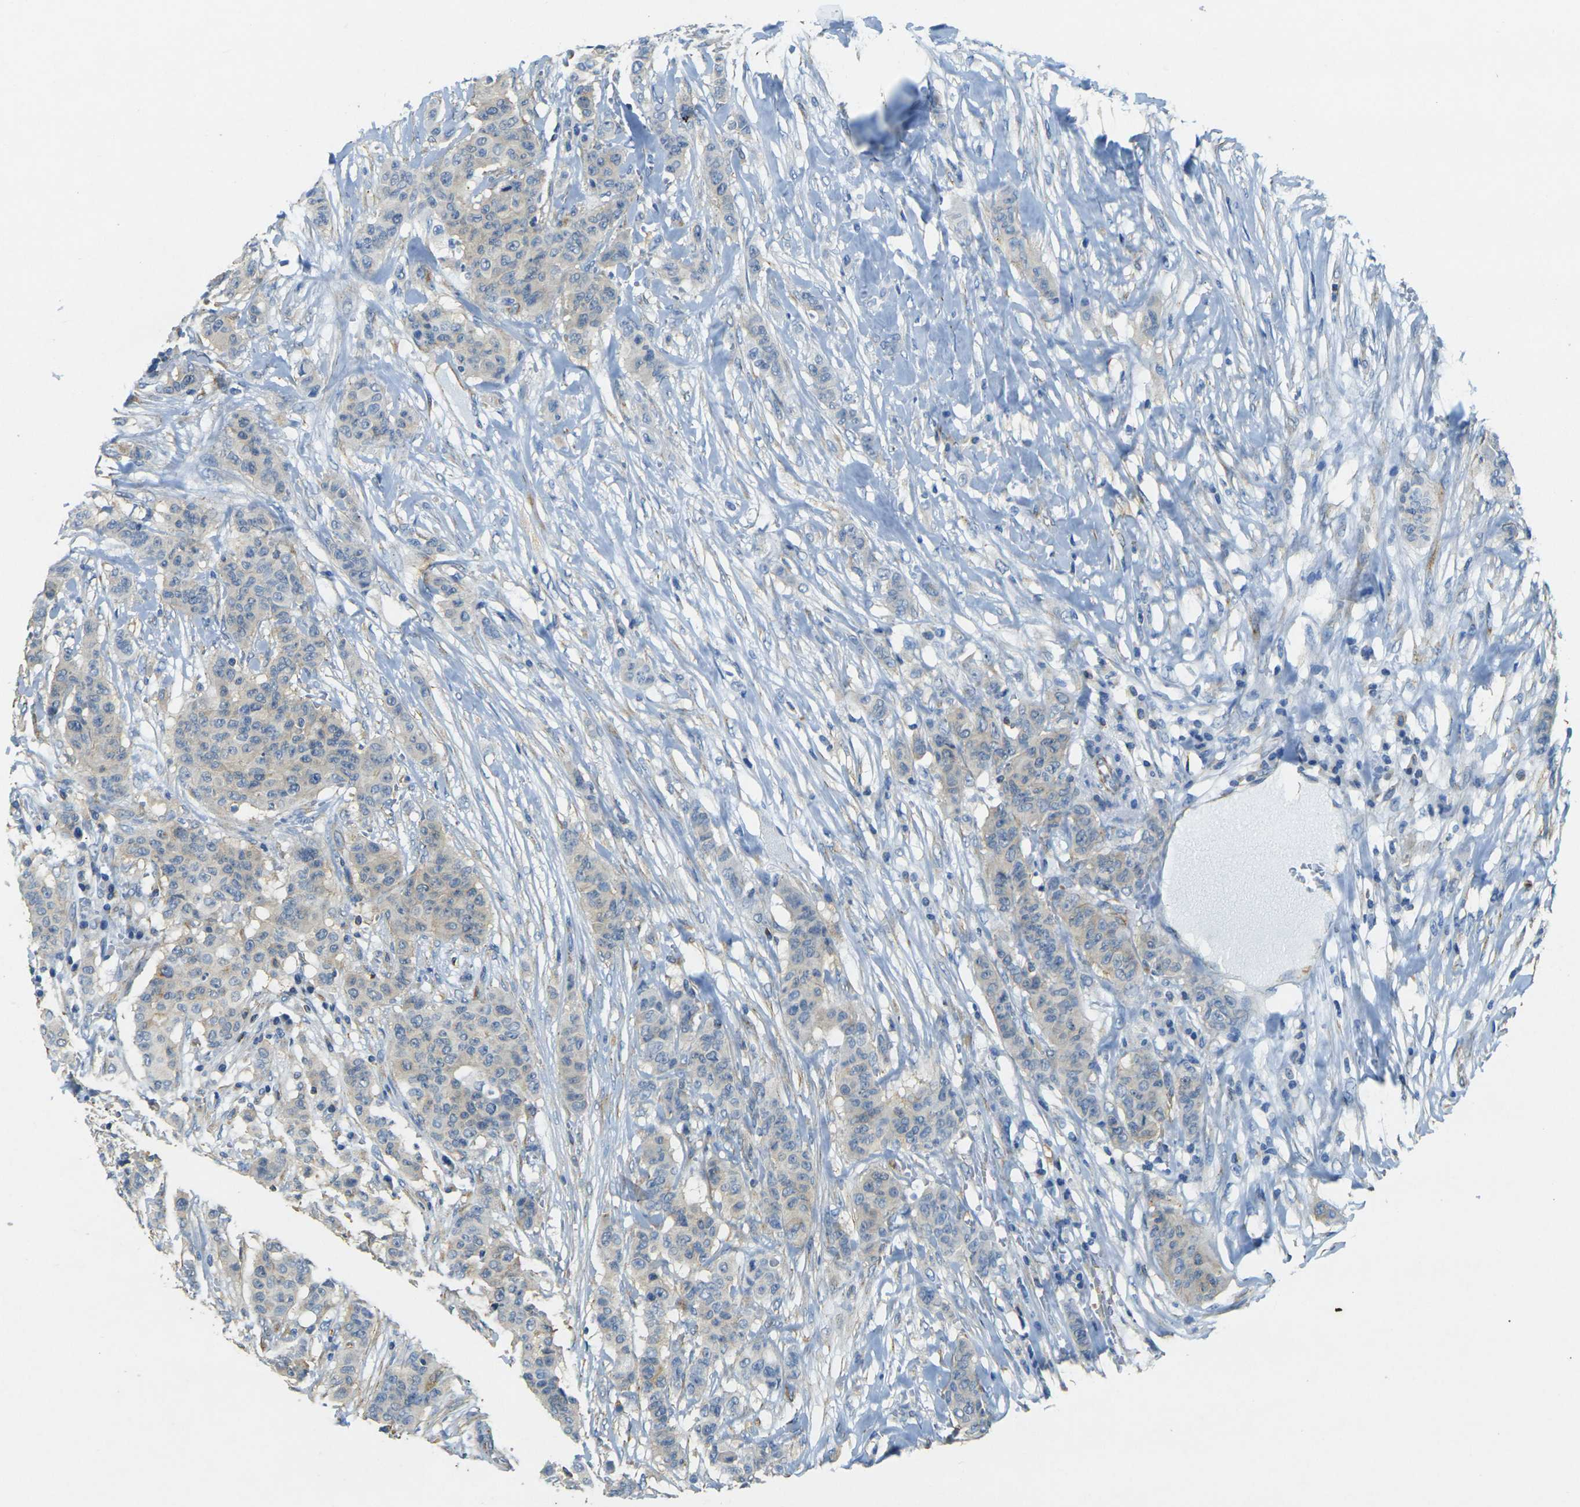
{"staining": {"intensity": "negative", "quantity": "none", "location": "none"}, "tissue": "breast cancer", "cell_type": "Tumor cells", "image_type": "cancer", "snomed": [{"axis": "morphology", "description": "Duct carcinoma"}, {"axis": "topography", "description": "Breast"}], "caption": "Tumor cells show no significant protein expression in infiltrating ductal carcinoma (breast).", "gene": "SORT1", "patient": {"sex": "female", "age": 40}}